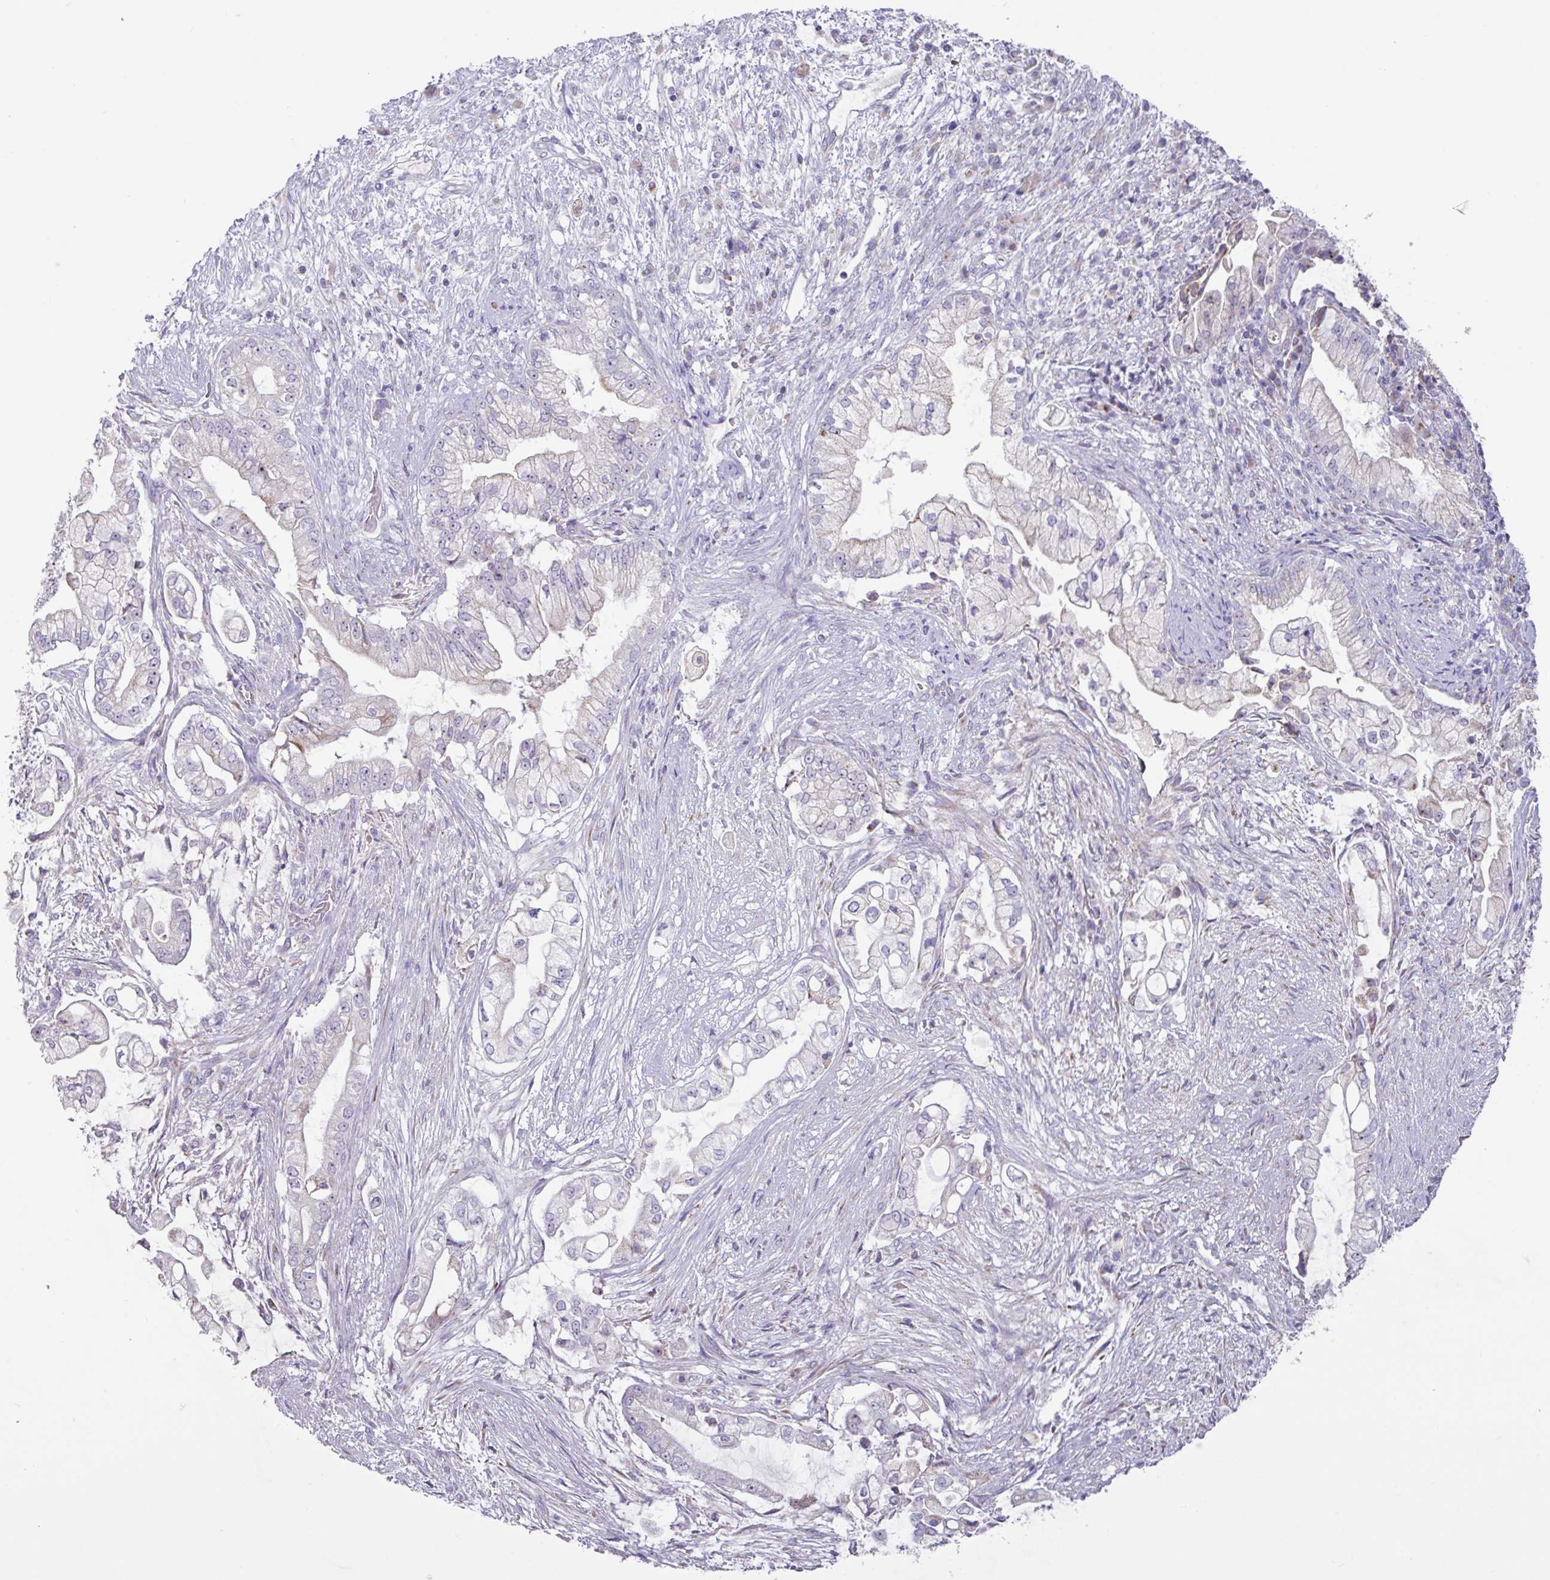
{"staining": {"intensity": "negative", "quantity": "none", "location": "none"}, "tissue": "pancreatic cancer", "cell_type": "Tumor cells", "image_type": "cancer", "snomed": [{"axis": "morphology", "description": "Adenocarcinoma, NOS"}, {"axis": "topography", "description": "Pancreas"}], "caption": "IHC of pancreatic cancer displays no staining in tumor cells.", "gene": "MT-ND4", "patient": {"sex": "female", "age": 69}}